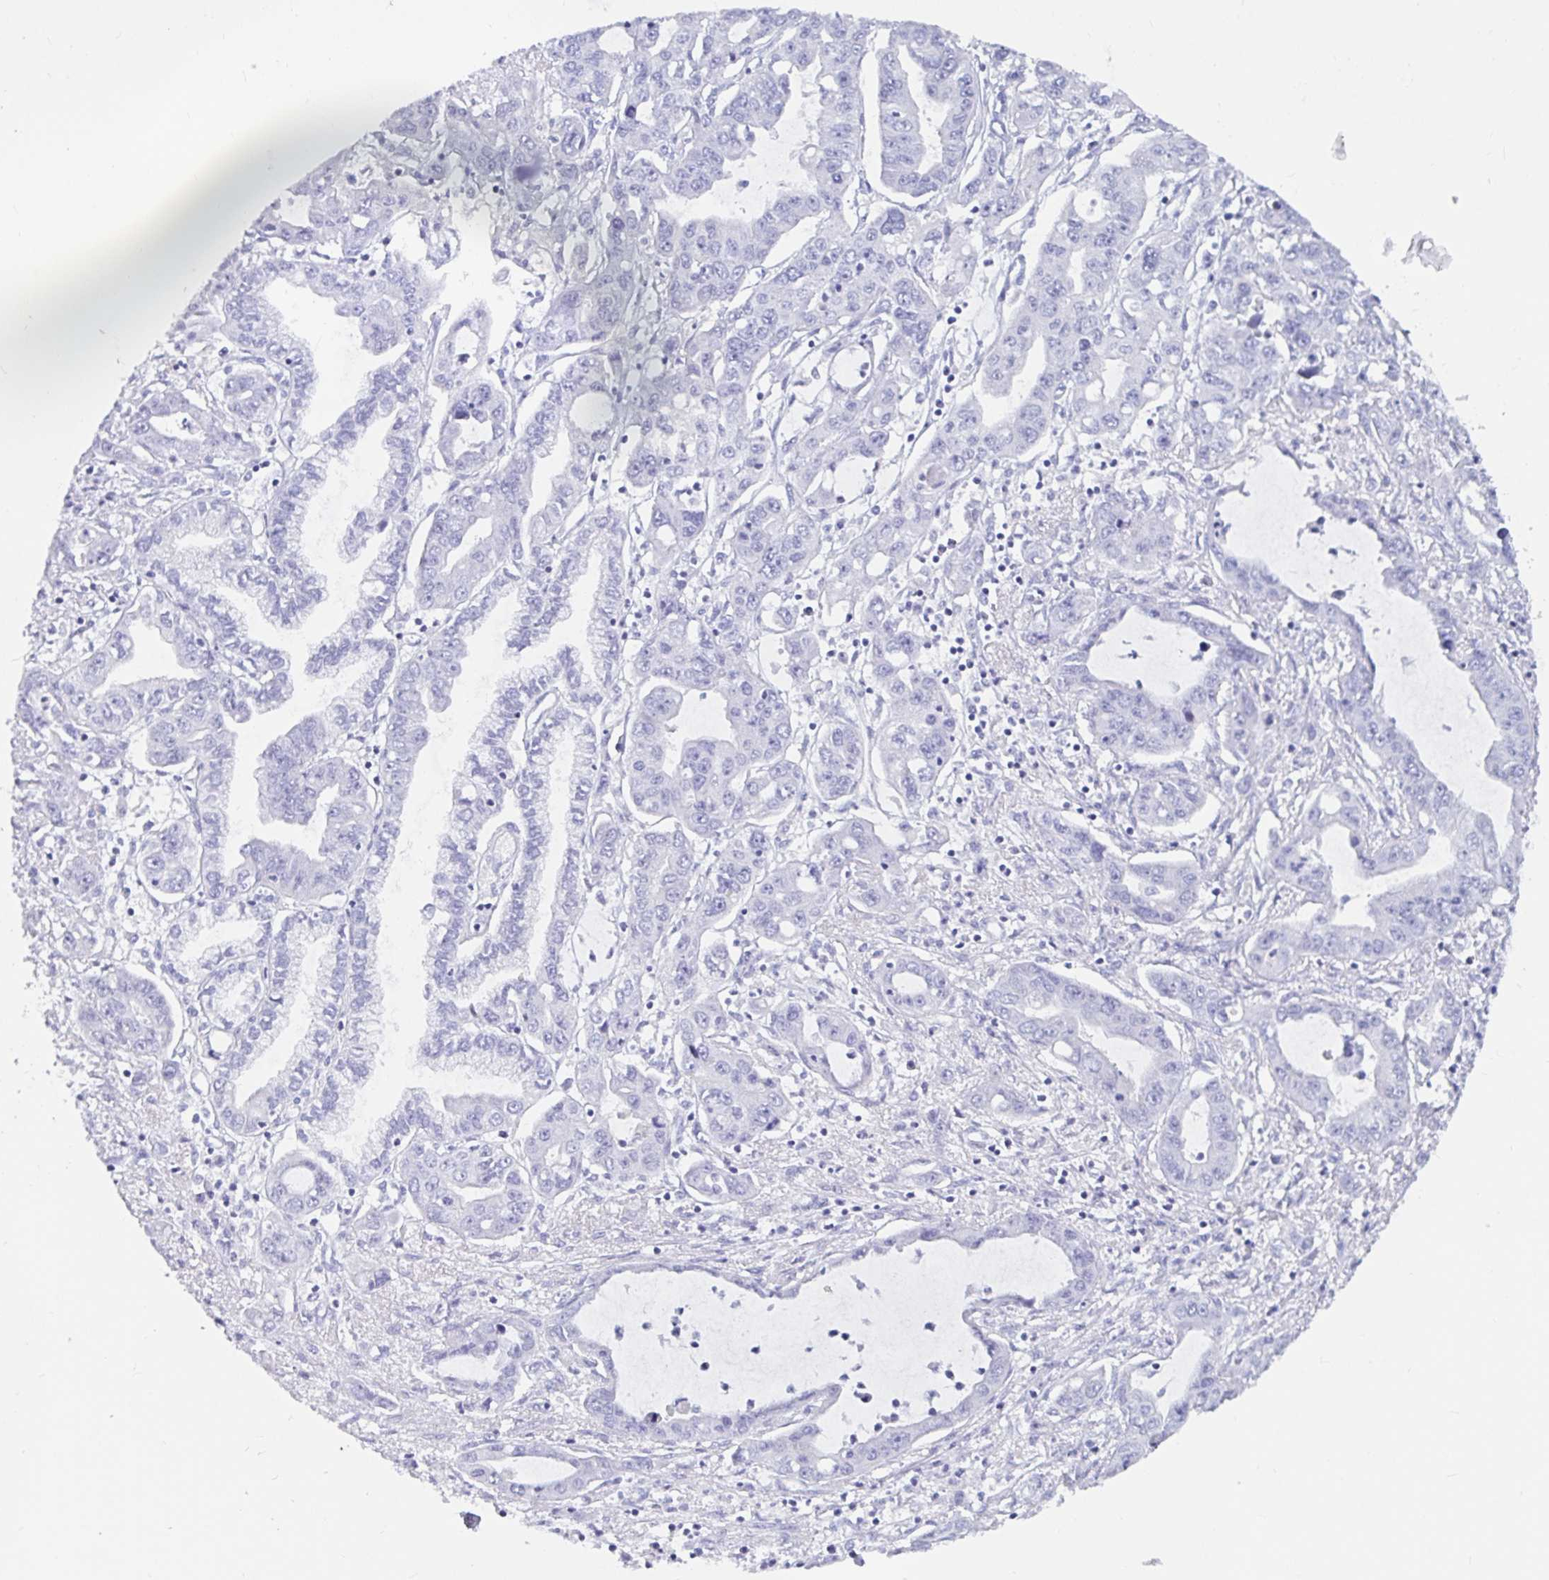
{"staining": {"intensity": "negative", "quantity": "none", "location": "none"}, "tissue": "liver cancer", "cell_type": "Tumor cells", "image_type": "cancer", "snomed": [{"axis": "morphology", "description": "Cholangiocarcinoma"}, {"axis": "topography", "description": "Liver"}], "caption": "This is an immunohistochemistry (IHC) histopathology image of human liver cholangiocarcinoma. There is no positivity in tumor cells.", "gene": "ZPBP2", "patient": {"sex": "male", "age": 58}}